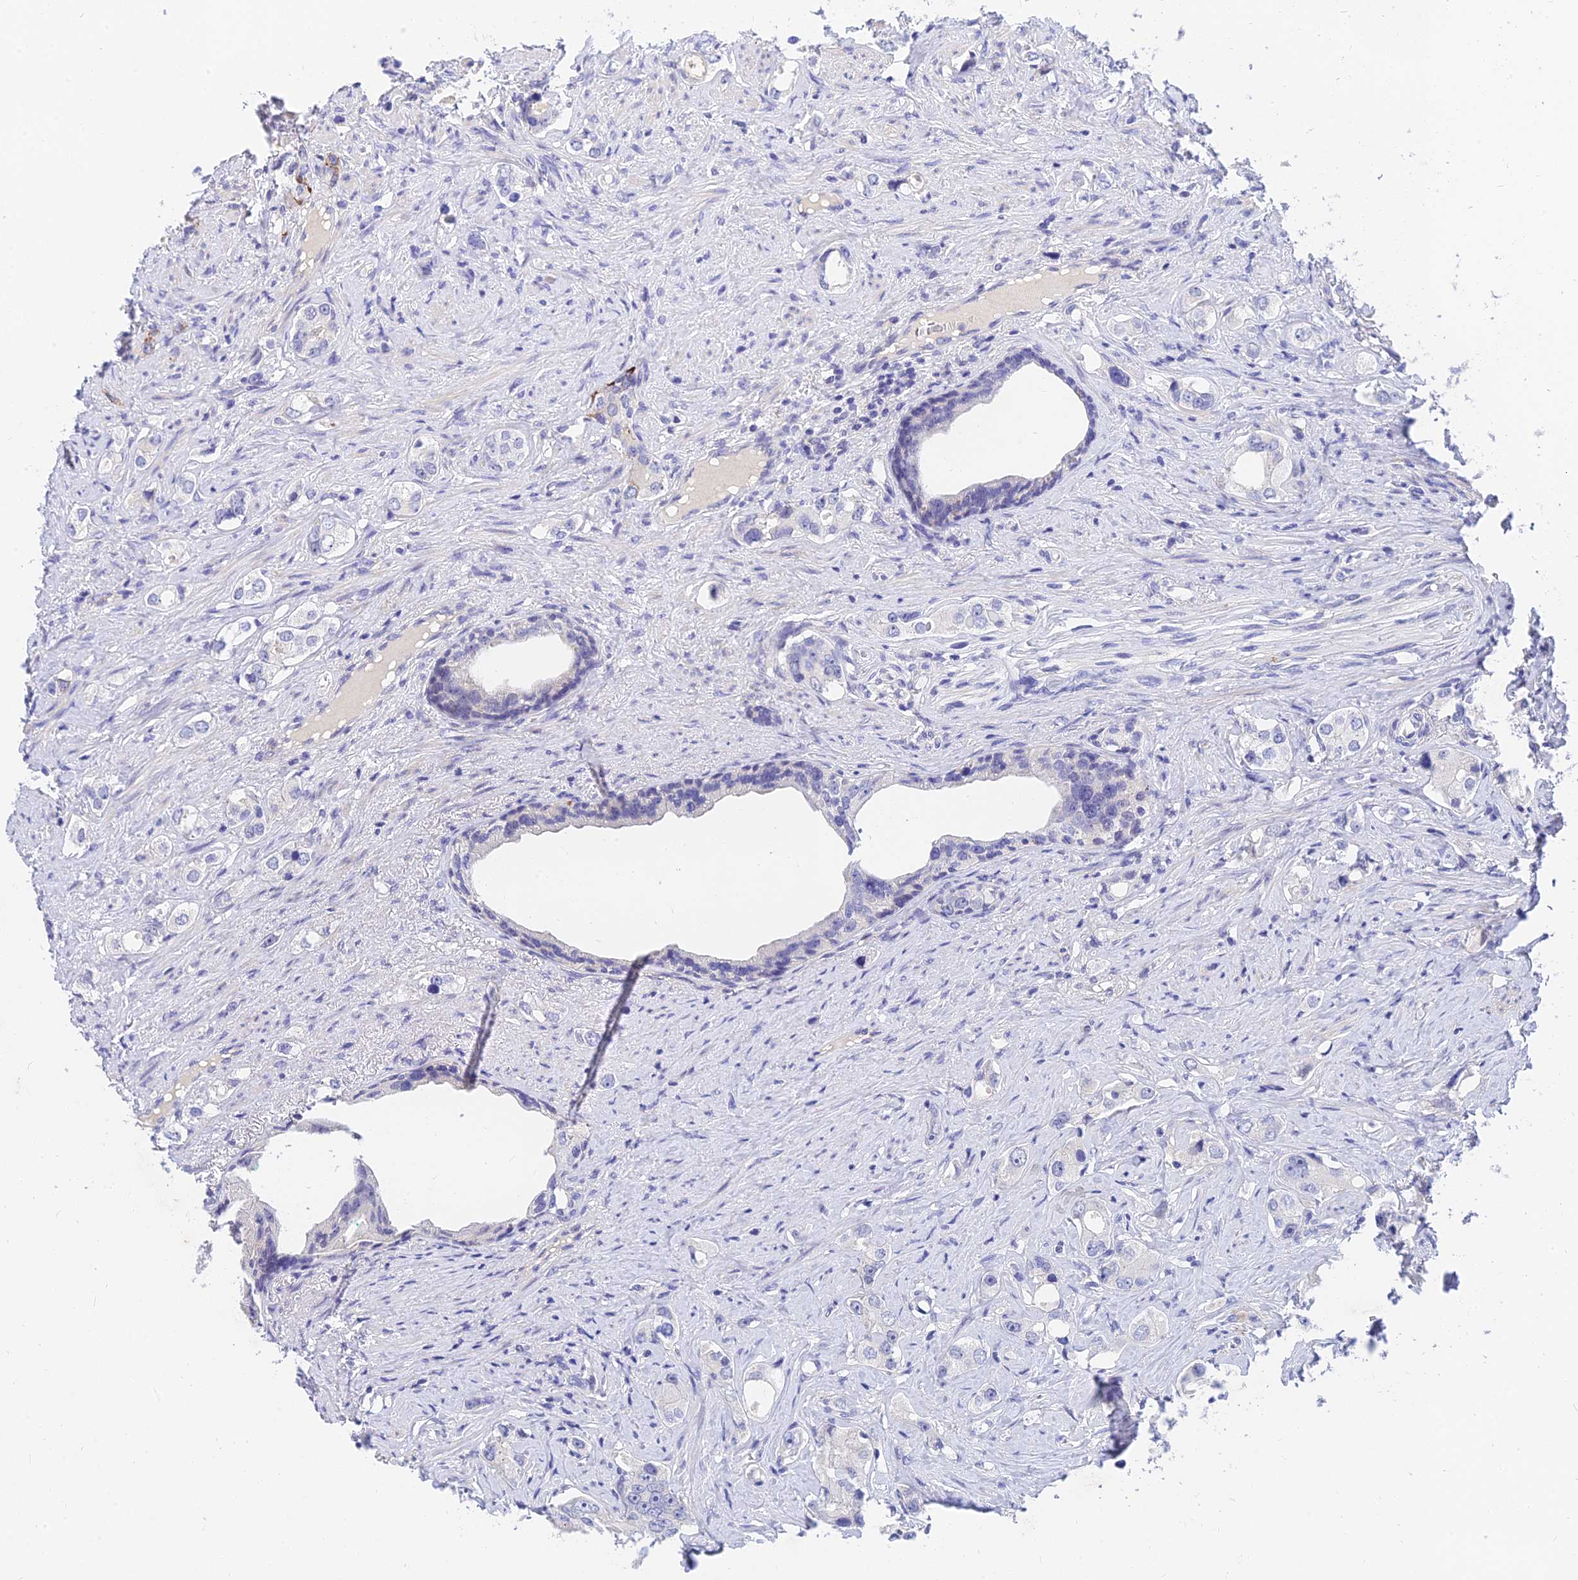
{"staining": {"intensity": "negative", "quantity": "none", "location": "none"}, "tissue": "prostate cancer", "cell_type": "Tumor cells", "image_type": "cancer", "snomed": [{"axis": "morphology", "description": "Adenocarcinoma, High grade"}, {"axis": "topography", "description": "Prostate"}], "caption": "Tumor cells are negative for protein expression in human prostate cancer (high-grade adenocarcinoma).", "gene": "TMEM161B", "patient": {"sex": "male", "age": 63}}